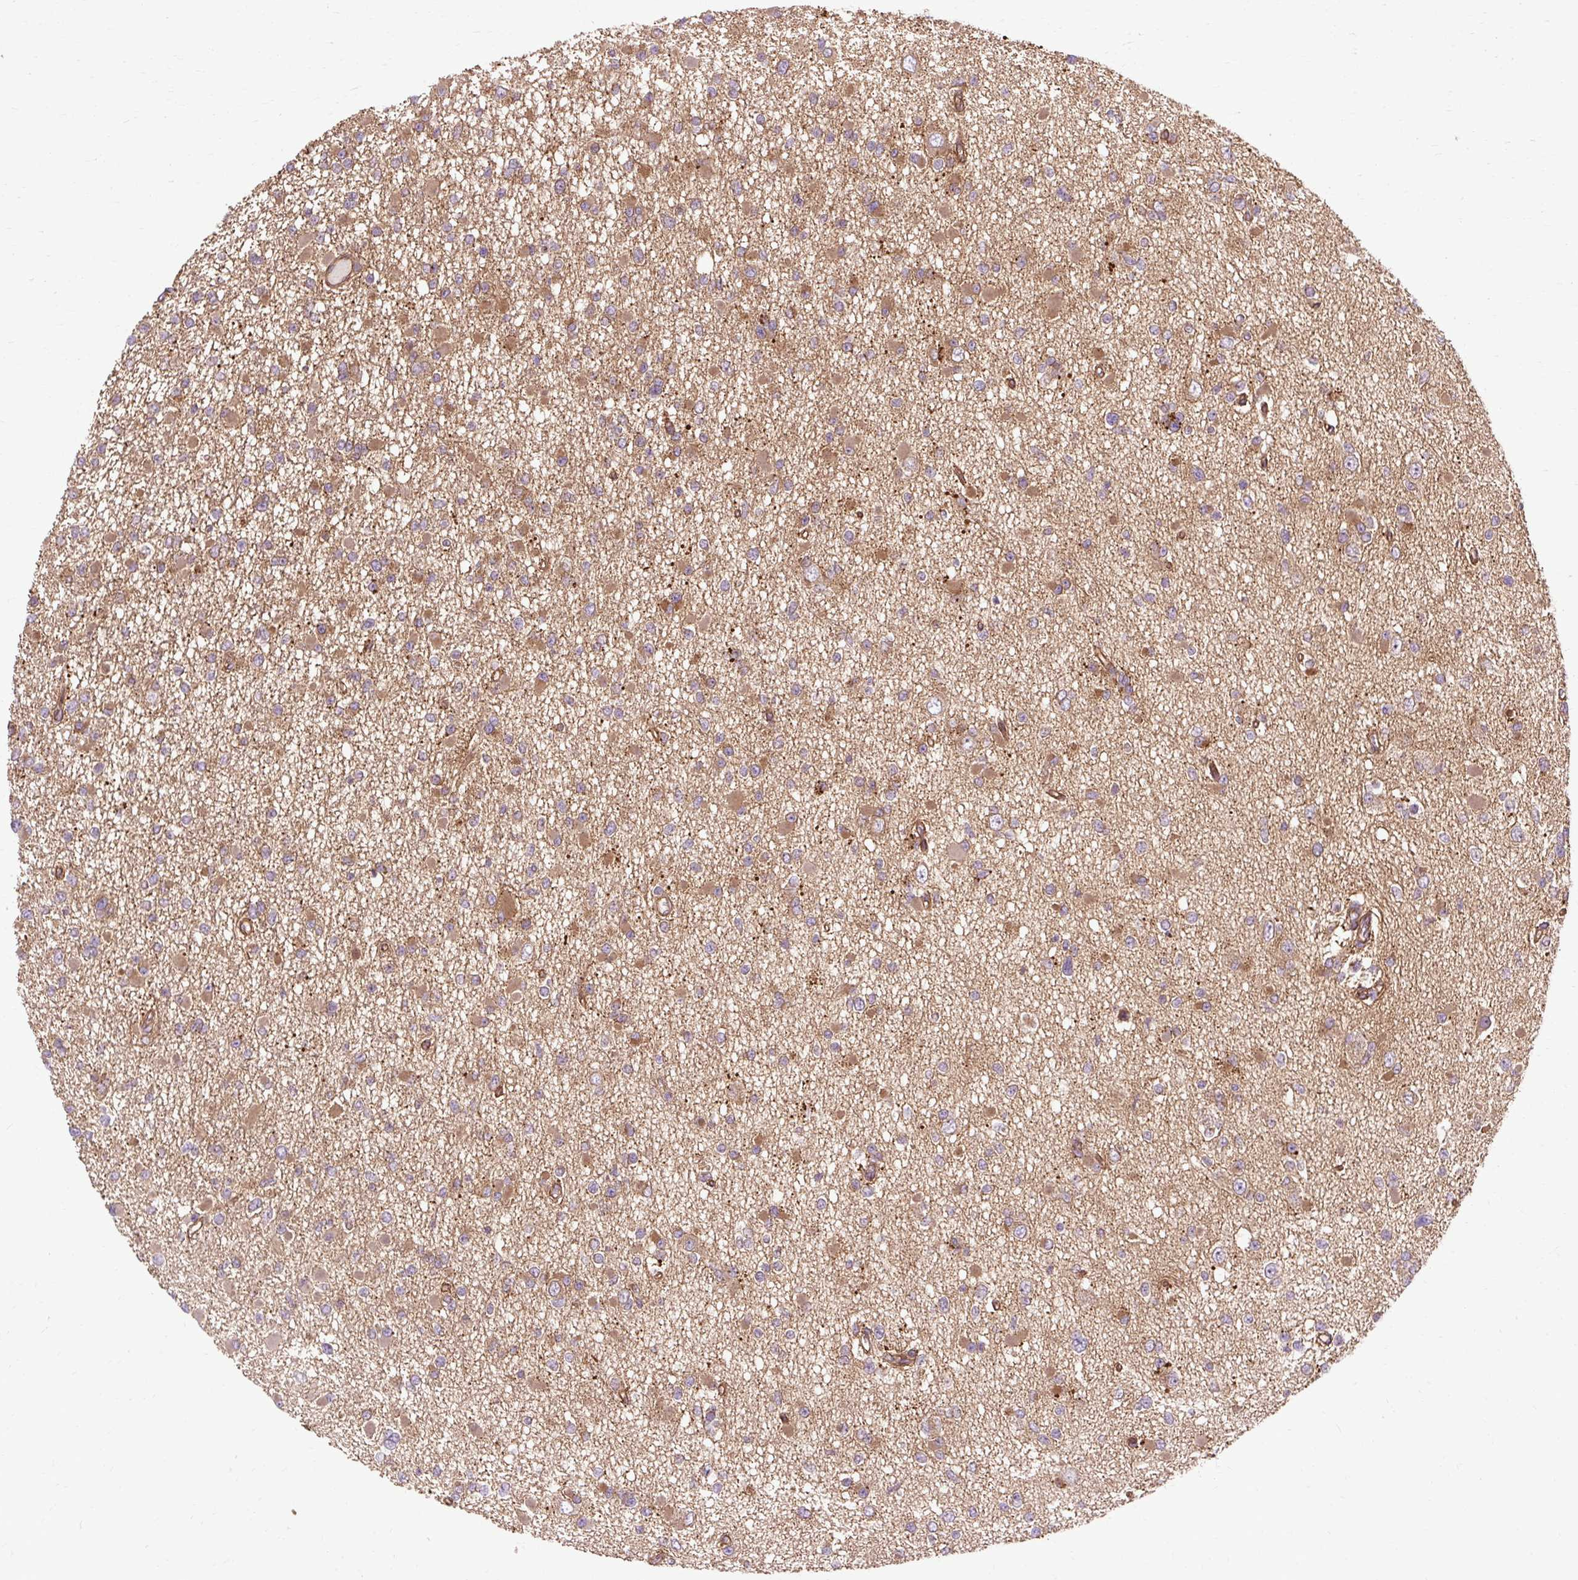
{"staining": {"intensity": "moderate", "quantity": ">75%", "location": "cytoplasmic/membranous"}, "tissue": "glioma", "cell_type": "Tumor cells", "image_type": "cancer", "snomed": [{"axis": "morphology", "description": "Glioma, malignant, Low grade"}, {"axis": "topography", "description": "Brain"}], "caption": "Protein staining of glioma tissue exhibits moderate cytoplasmic/membranous staining in approximately >75% of tumor cells.", "gene": "CCDC93", "patient": {"sex": "female", "age": 22}}